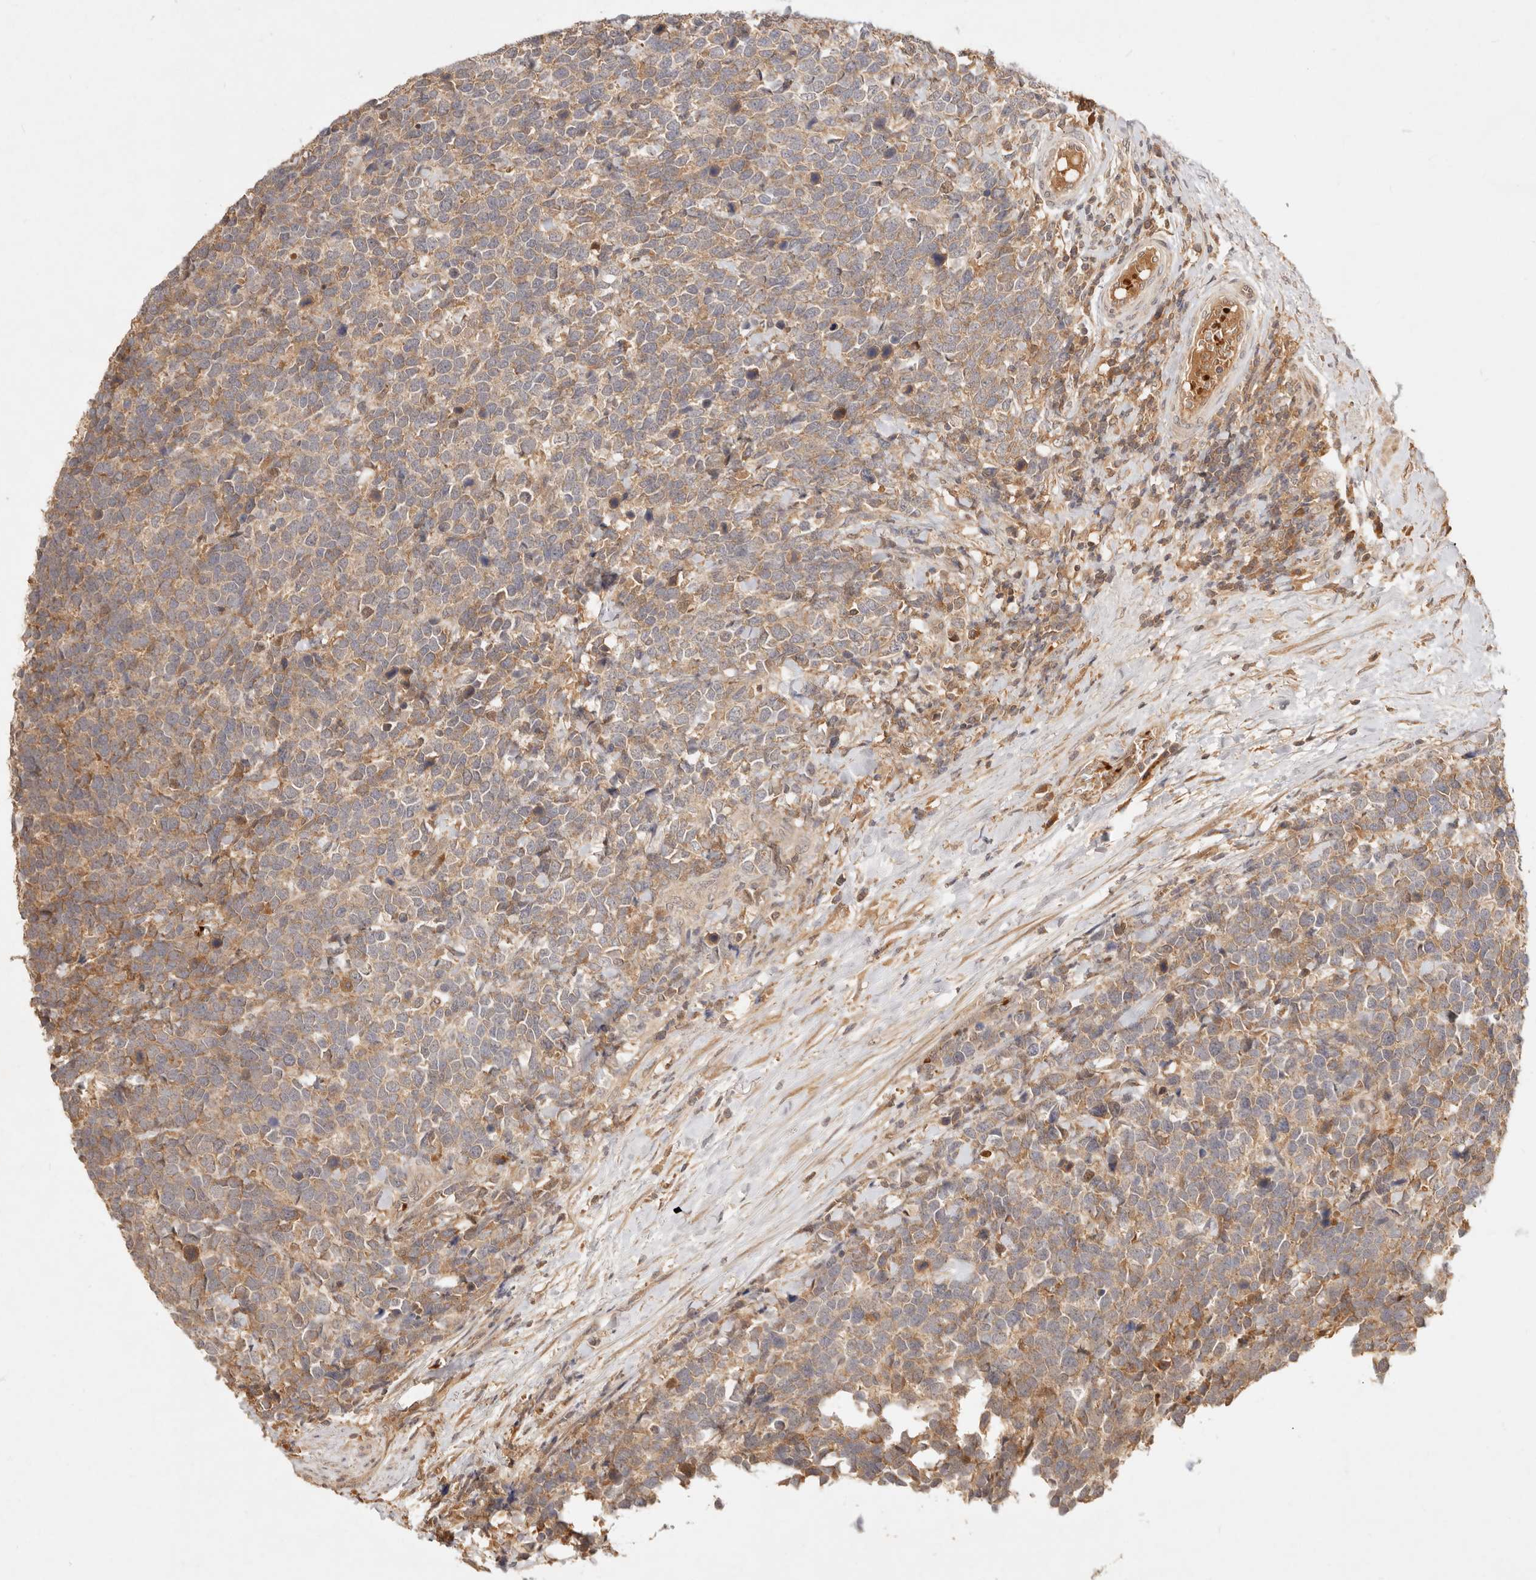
{"staining": {"intensity": "moderate", "quantity": ">75%", "location": "cytoplasmic/membranous"}, "tissue": "urothelial cancer", "cell_type": "Tumor cells", "image_type": "cancer", "snomed": [{"axis": "morphology", "description": "Urothelial carcinoma, High grade"}, {"axis": "topography", "description": "Urinary bladder"}], "caption": "Immunohistochemical staining of urothelial cancer displays medium levels of moderate cytoplasmic/membranous protein expression in about >75% of tumor cells. (IHC, brightfield microscopy, high magnification).", "gene": "FREM2", "patient": {"sex": "female", "age": 82}}